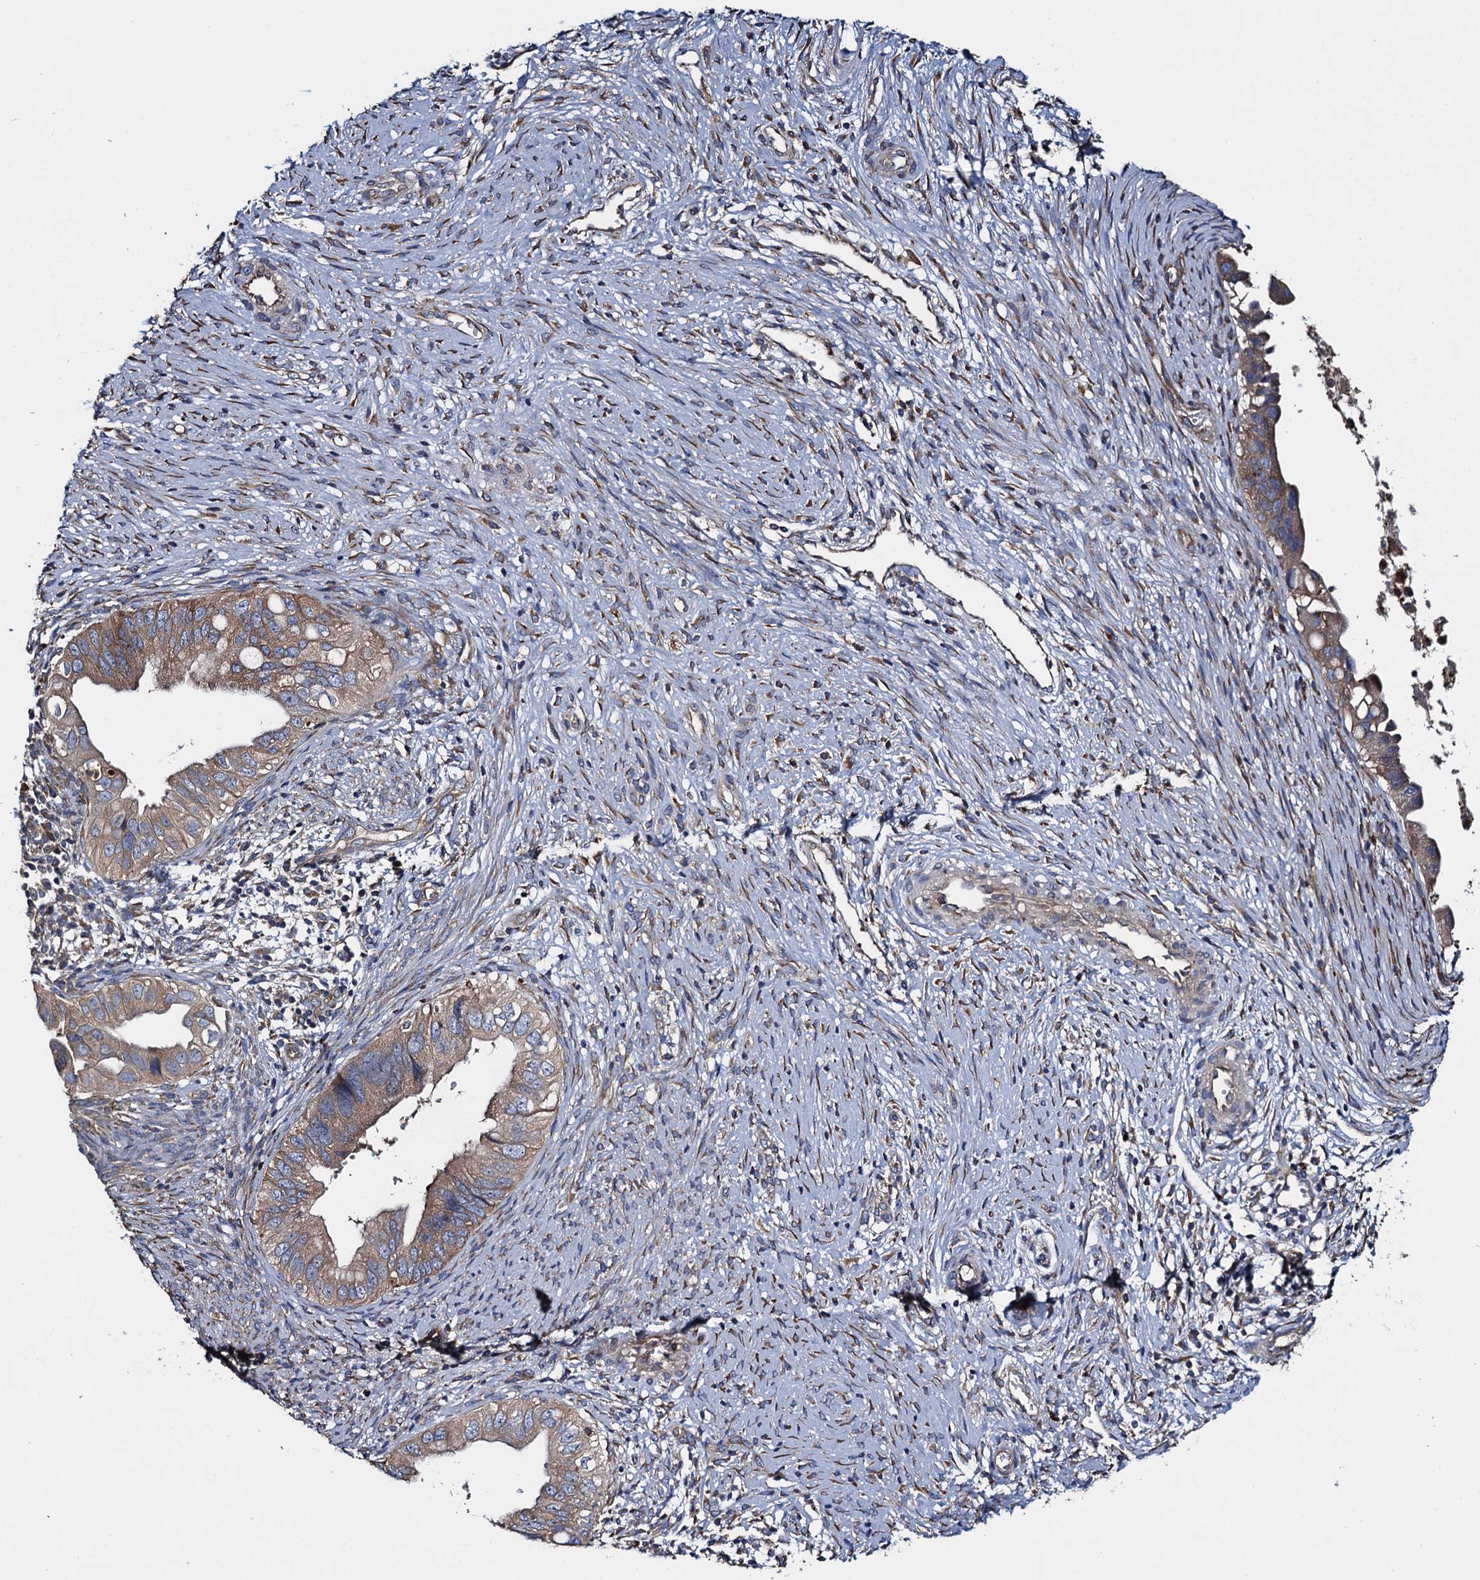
{"staining": {"intensity": "moderate", "quantity": "25%-75%", "location": "cytoplasmic/membranous"}, "tissue": "cervical cancer", "cell_type": "Tumor cells", "image_type": "cancer", "snomed": [{"axis": "morphology", "description": "Adenocarcinoma, NOS"}, {"axis": "topography", "description": "Cervix"}], "caption": "Immunohistochemistry image of neoplastic tissue: human cervical adenocarcinoma stained using IHC displays medium levels of moderate protein expression localized specifically in the cytoplasmic/membranous of tumor cells, appearing as a cytoplasmic/membranous brown color.", "gene": "ADCY9", "patient": {"sex": "female", "age": 42}}